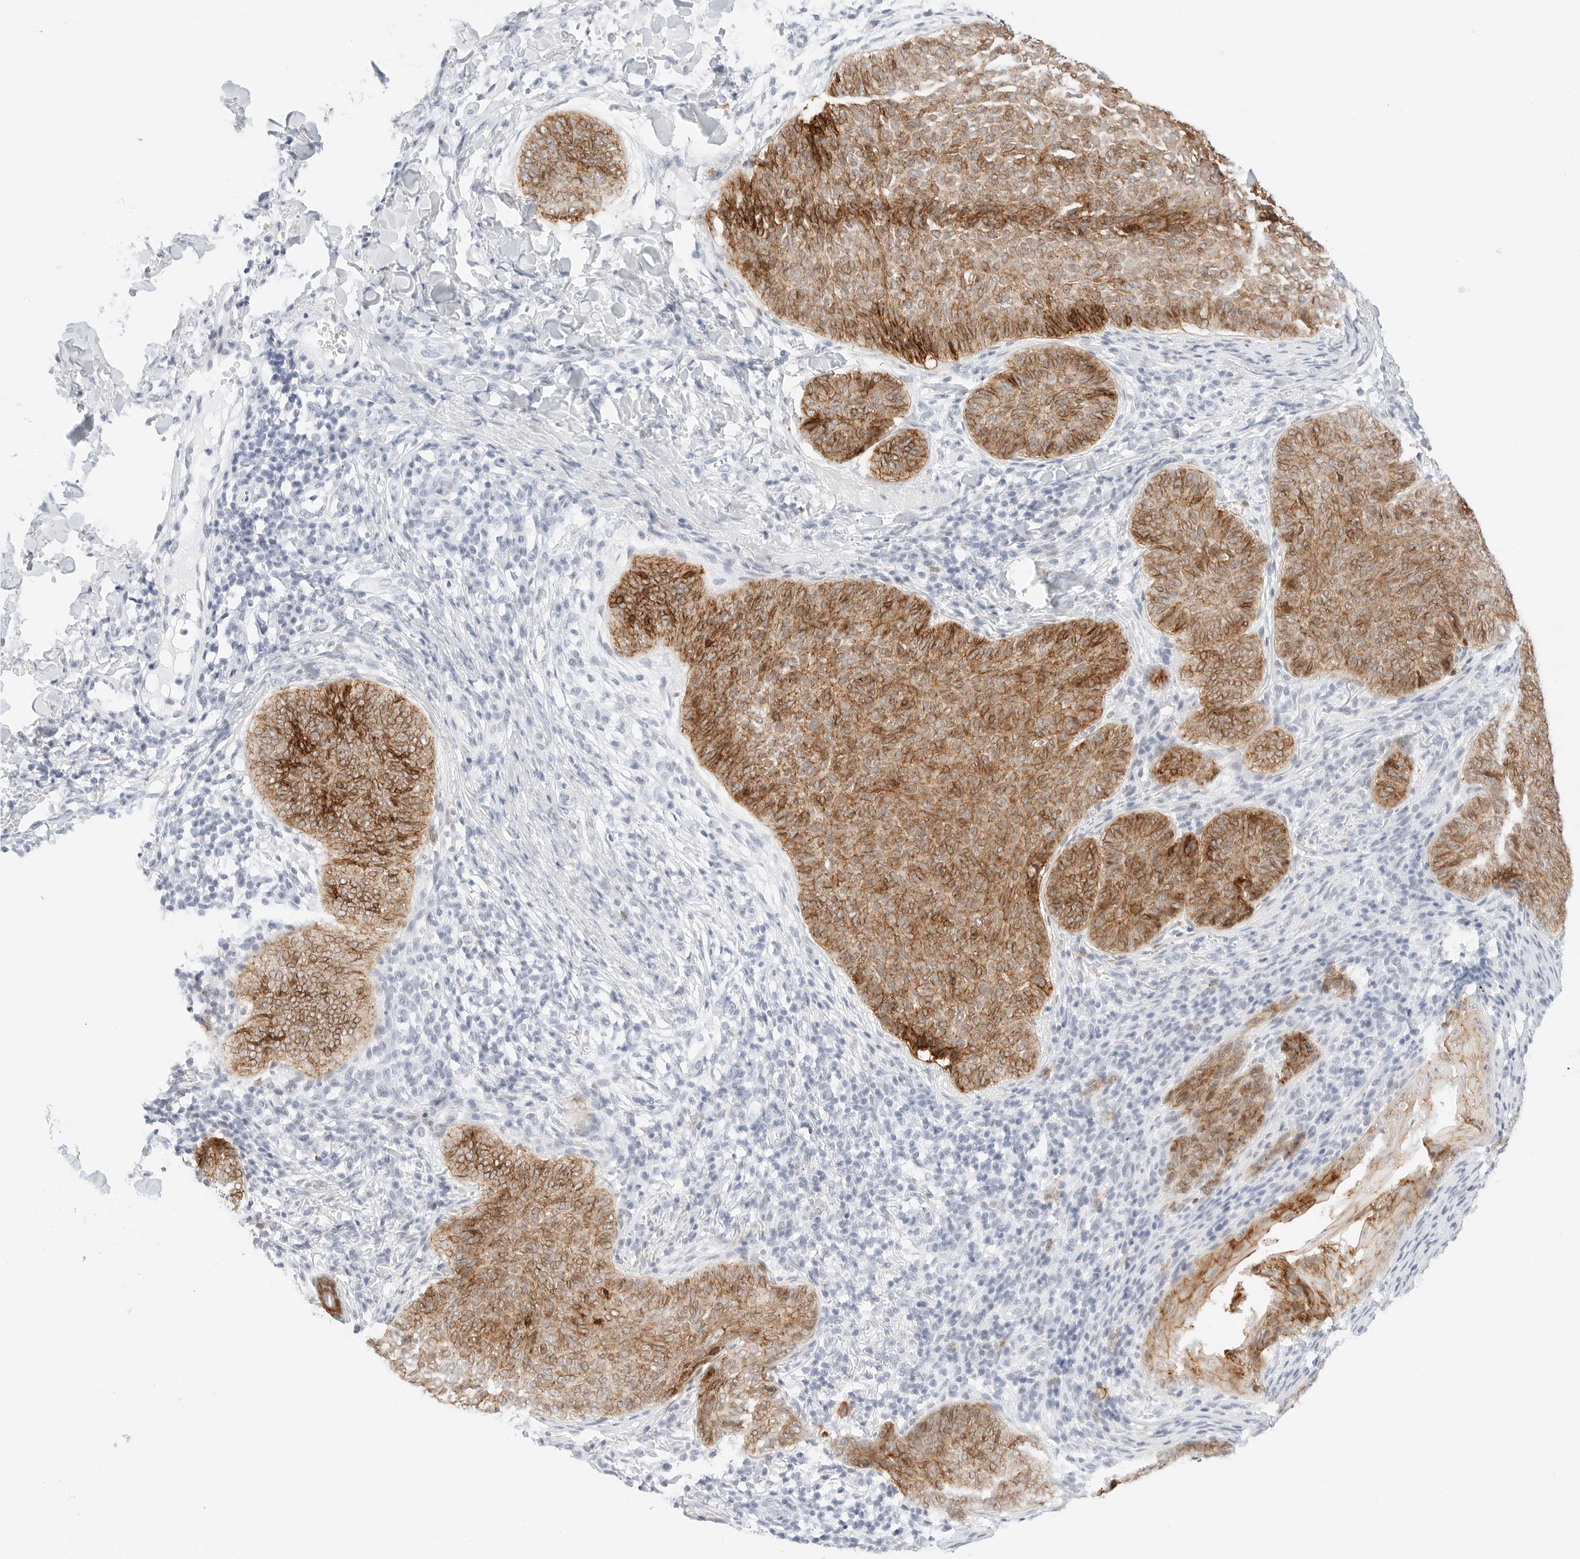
{"staining": {"intensity": "moderate", "quantity": ">75%", "location": "cytoplasmic/membranous"}, "tissue": "skin cancer", "cell_type": "Tumor cells", "image_type": "cancer", "snomed": [{"axis": "morphology", "description": "Normal tissue, NOS"}, {"axis": "morphology", "description": "Basal cell carcinoma"}, {"axis": "topography", "description": "Skin"}], "caption": "The micrograph shows staining of skin basal cell carcinoma, revealing moderate cytoplasmic/membranous protein staining (brown color) within tumor cells.", "gene": "CDH1", "patient": {"sex": "male", "age": 50}}